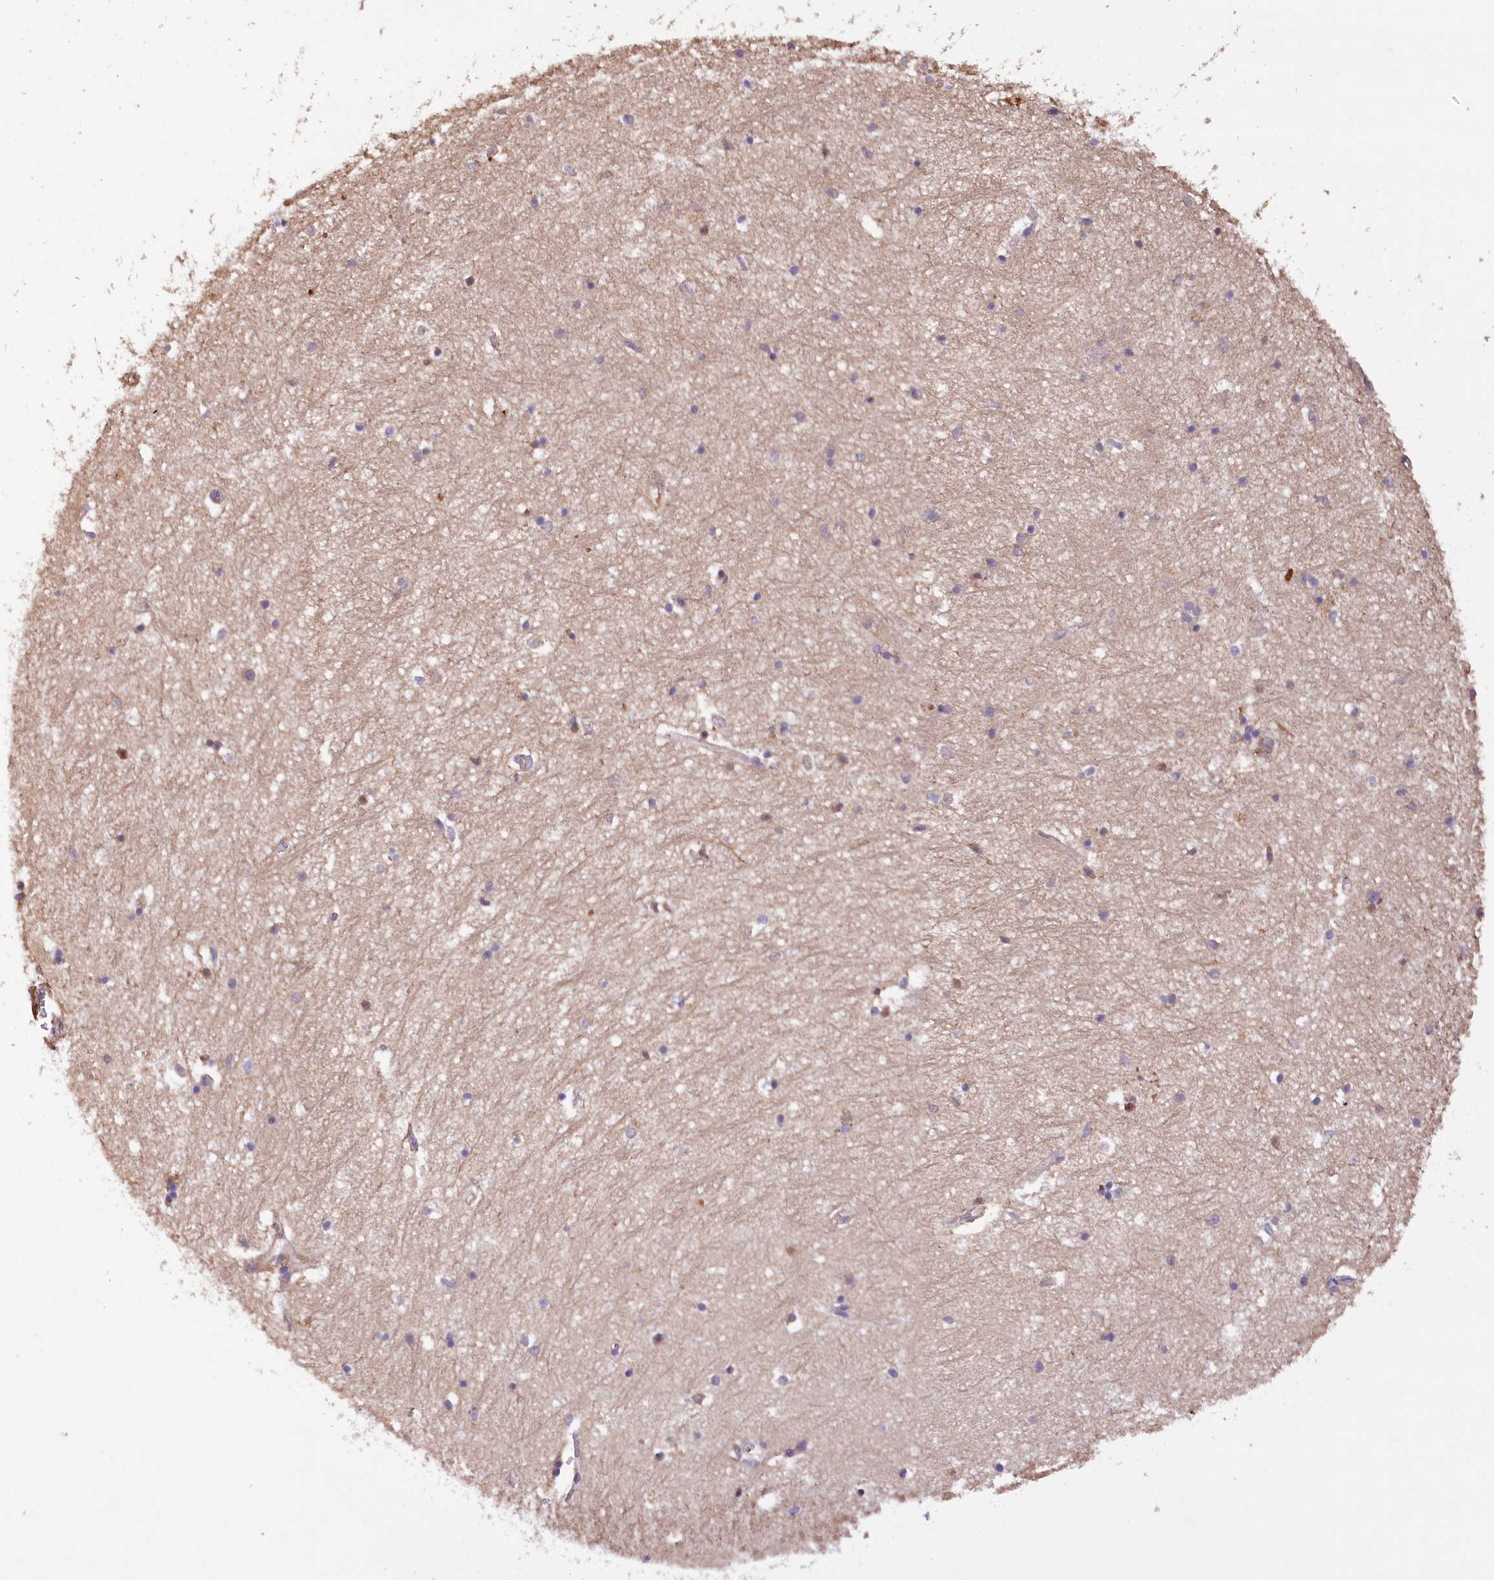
{"staining": {"intensity": "negative", "quantity": "none", "location": "none"}, "tissue": "hippocampus", "cell_type": "Glial cells", "image_type": "normal", "snomed": [{"axis": "morphology", "description": "Normal tissue, NOS"}, {"axis": "topography", "description": "Hippocampus"}], "caption": "A micrograph of human hippocampus is negative for staining in glial cells. The staining was performed using DAB (3,3'-diaminobenzidine) to visualize the protein expression in brown, while the nuclei were stained in blue with hematoxylin (Magnification: 20x).", "gene": "DPP3", "patient": {"sex": "female", "age": 64}}